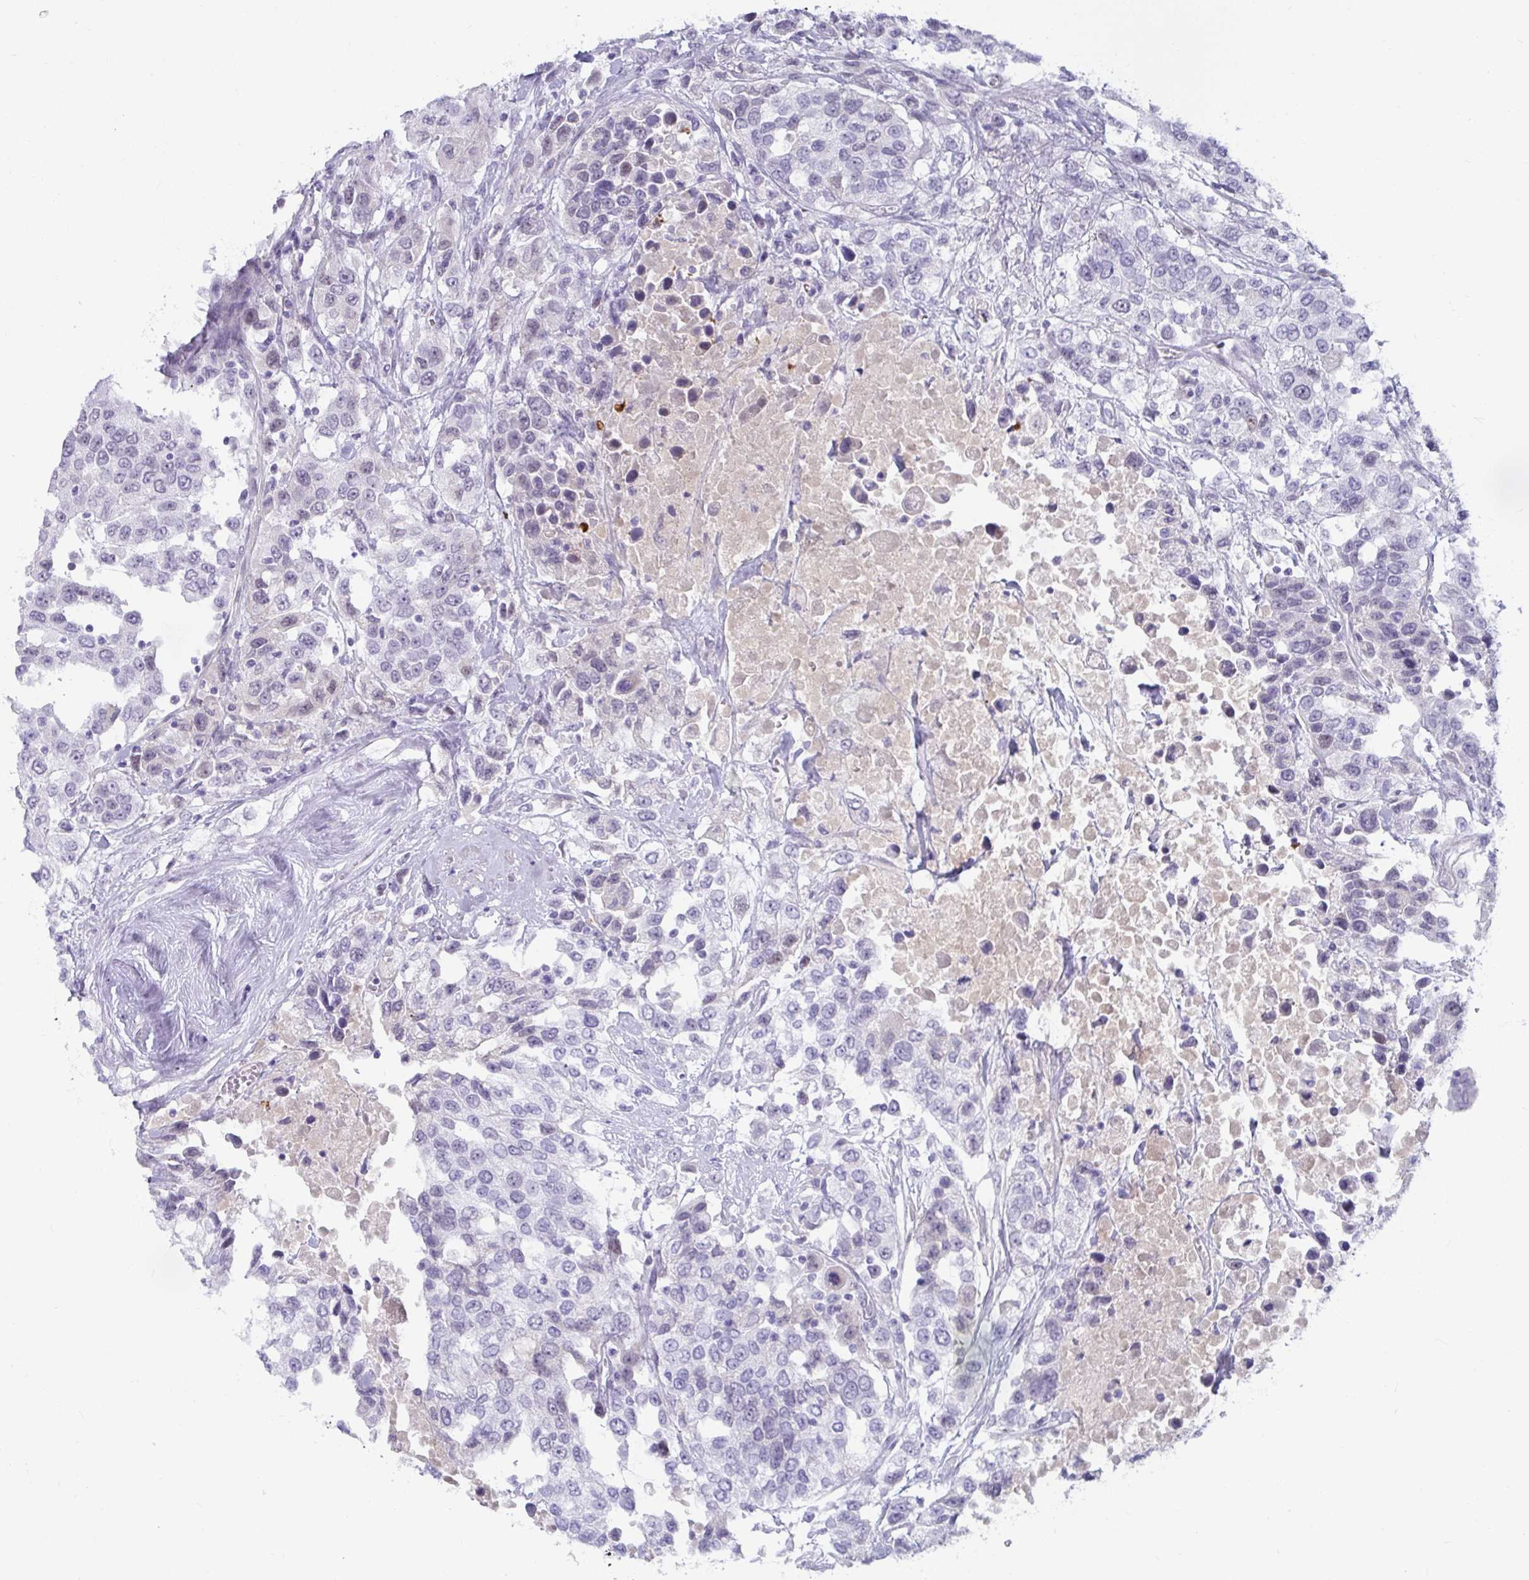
{"staining": {"intensity": "negative", "quantity": "none", "location": "none"}, "tissue": "urothelial cancer", "cell_type": "Tumor cells", "image_type": "cancer", "snomed": [{"axis": "morphology", "description": "Urothelial carcinoma, High grade"}, {"axis": "topography", "description": "Urinary bladder"}], "caption": "Photomicrograph shows no significant protein expression in tumor cells of urothelial carcinoma (high-grade).", "gene": "NPY", "patient": {"sex": "female", "age": 80}}